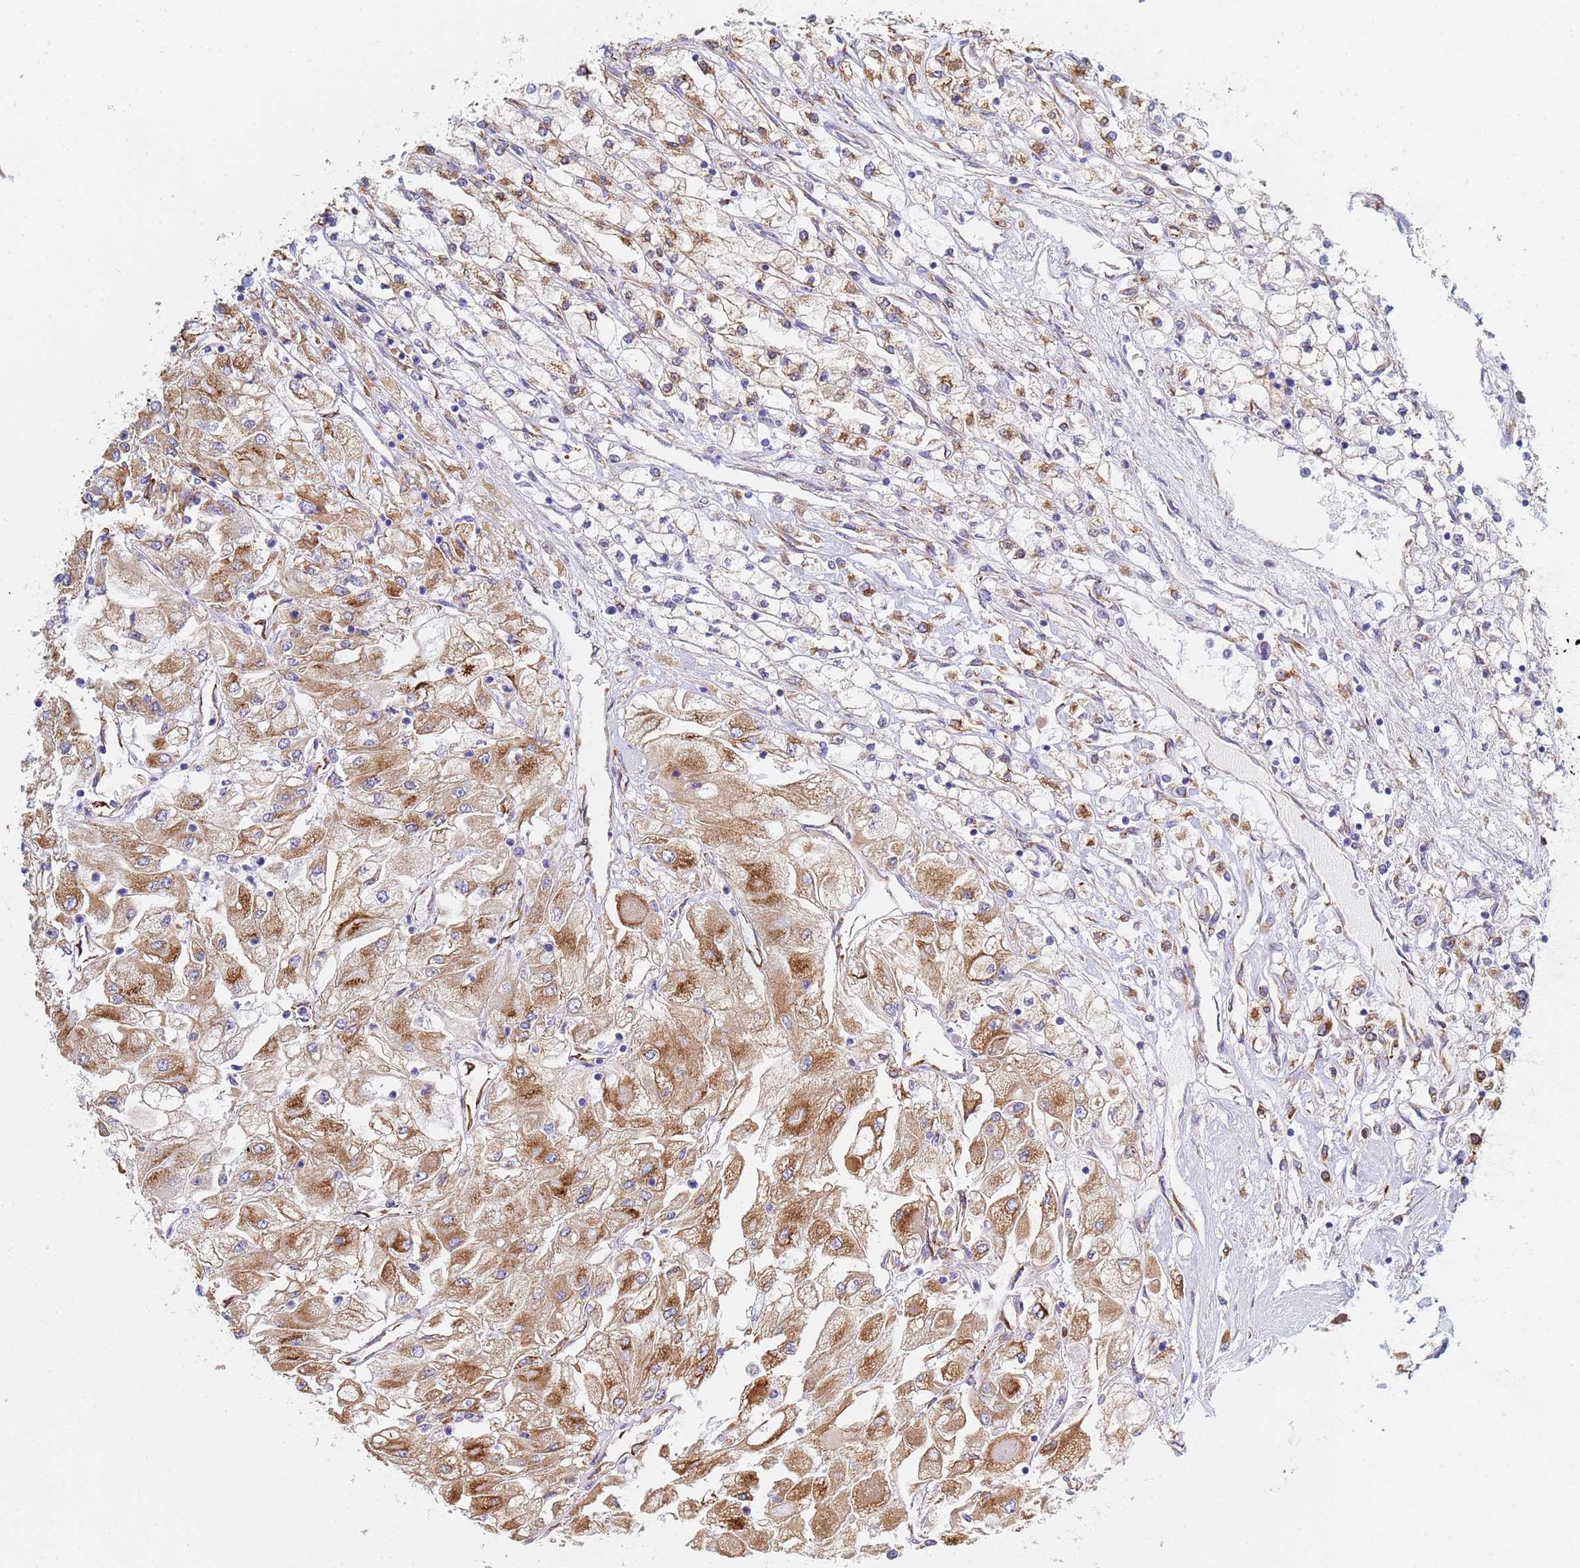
{"staining": {"intensity": "moderate", "quantity": "25%-75%", "location": "cytoplasmic/membranous"}, "tissue": "renal cancer", "cell_type": "Tumor cells", "image_type": "cancer", "snomed": [{"axis": "morphology", "description": "Adenocarcinoma, NOS"}, {"axis": "topography", "description": "Kidney"}], "caption": "Moderate cytoplasmic/membranous staining is identified in approximately 25%-75% of tumor cells in renal cancer.", "gene": "GDAP2", "patient": {"sex": "male", "age": 80}}